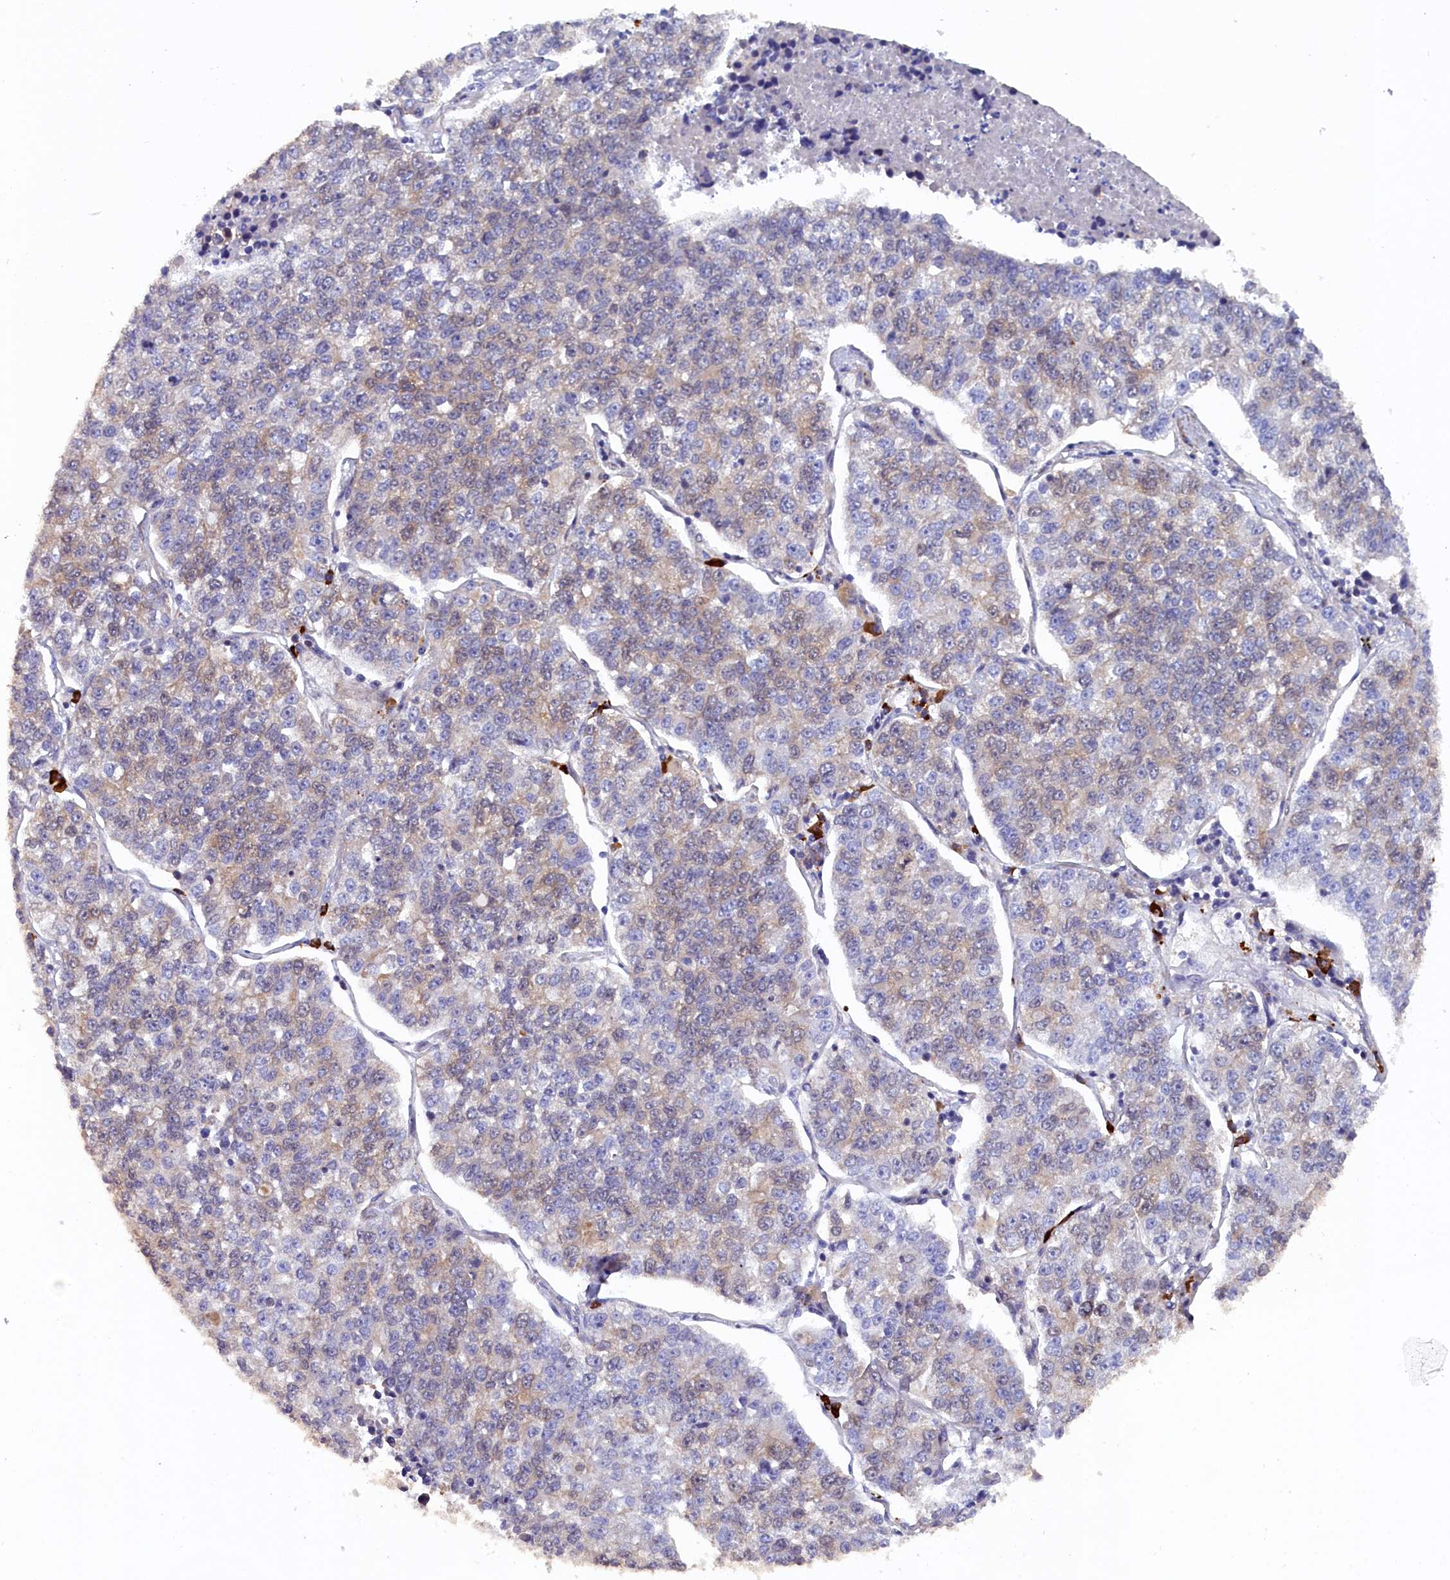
{"staining": {"intensity": "weak", "quantity": "<25%", "location": "cytoplasmic/membranous"}, "tissue": "lung cancer", "cell_type": "Tumor cells", "image_type": "cancer", "snomed": [{"axis": "morphology", "description": "Adenocarcinoma, NOS"}, {"axis": "topography", "description": "Lung"}], "caption": "A high-resolution image shows immunohistochemistry staining of adenocarcinoma (lung), which displays no significant staining in tumor cells.", "gene": "JPT2", "patient": {"sex": "male", "age": 49}}